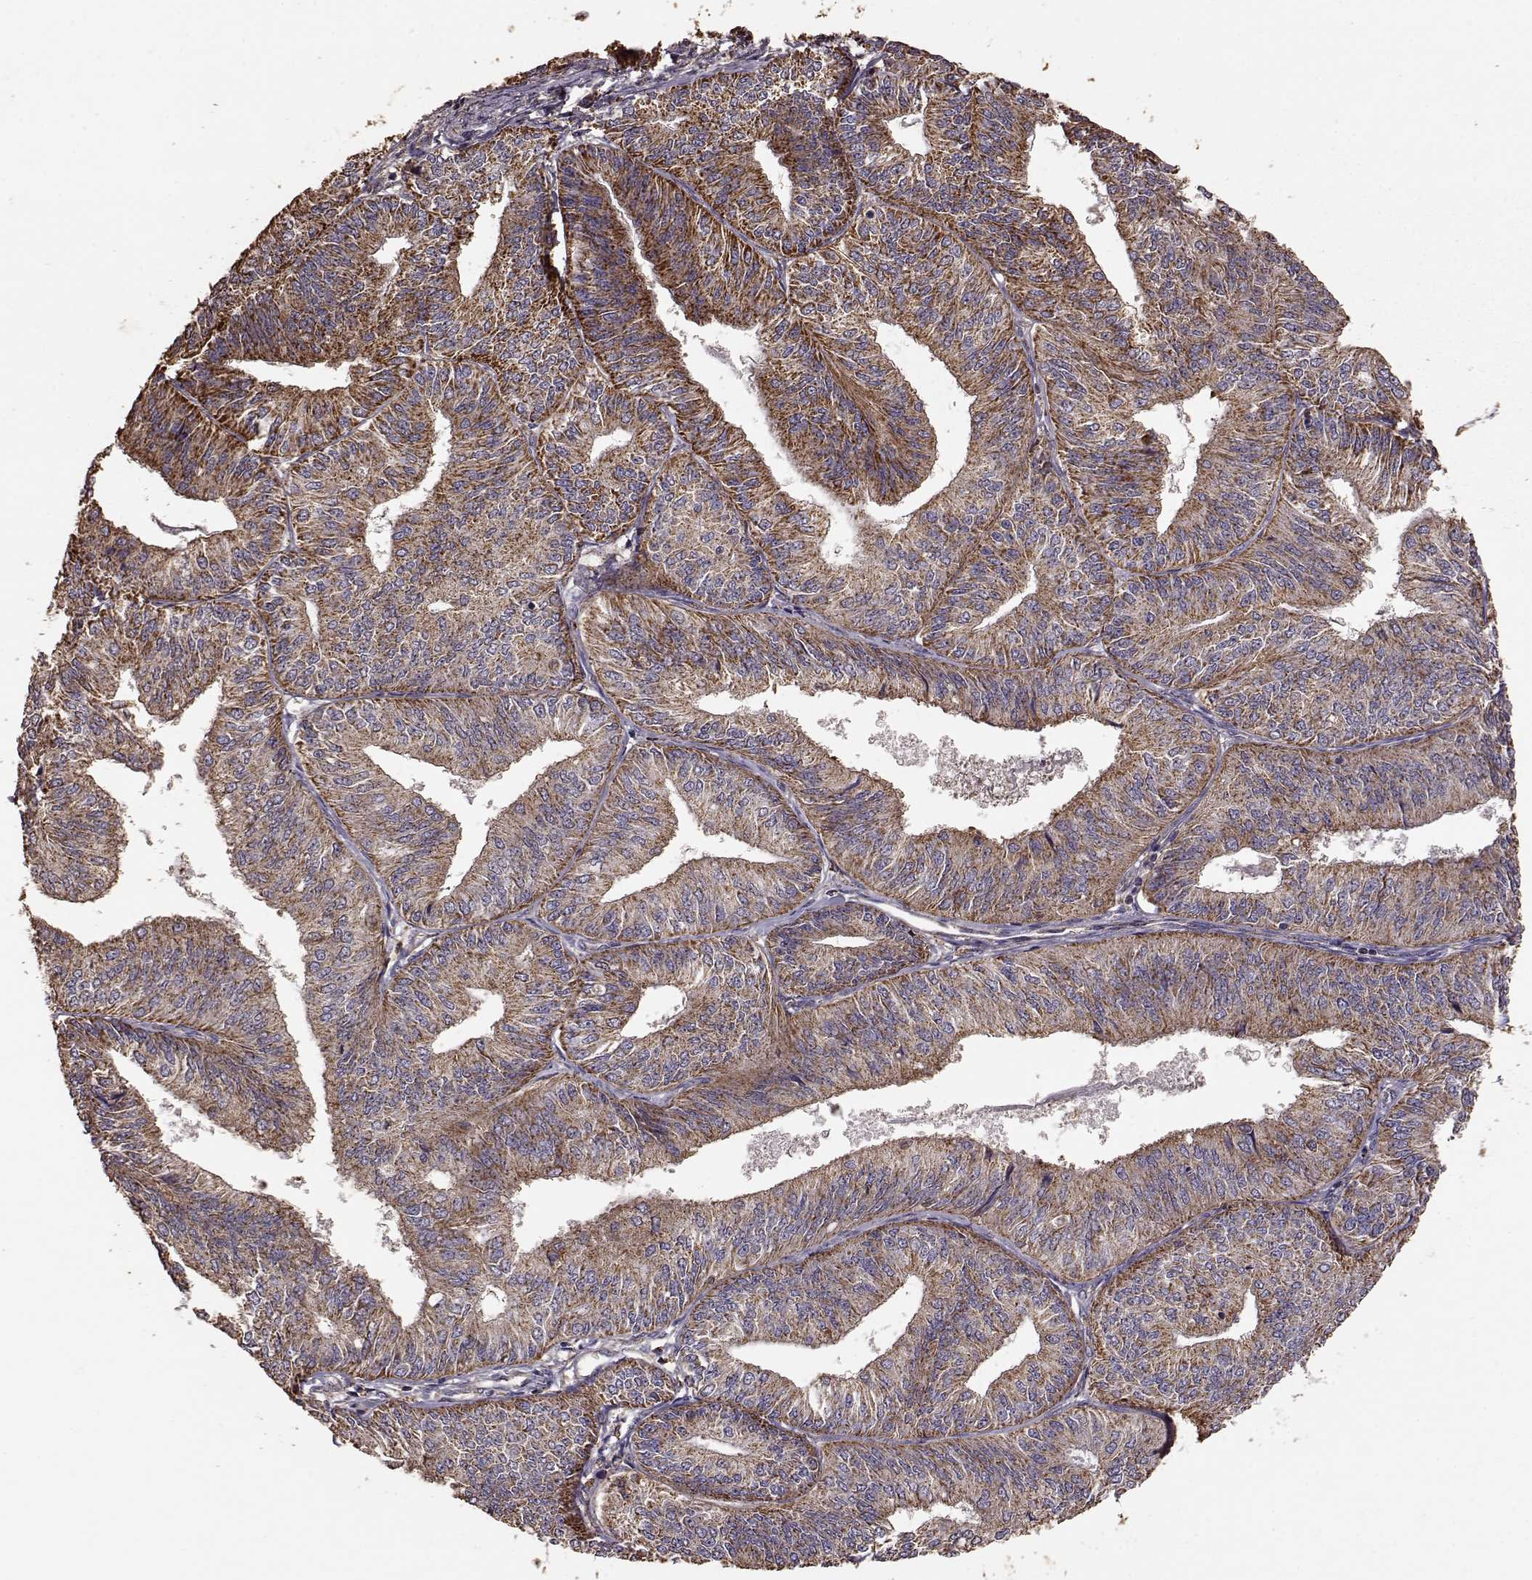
{"staining": {"intensity": "strong", "quantity": "25%-75%", "location": "cytoplasmic/membranous"}, "tissue": "endometrial cancer", "cell_type": "Tumor cells", "image_type": "cancer", "snomed": [{"axis": "morphology", "description": "Adenocarcinoma, NOS"}, {"axis": "topography", "description": "Endometrium"}], "caption": "Tumor cells show high levels of strong cytoplasmic/membranous expression in approximately 25%-75% of cells in endometrial adenocarcinoma.", "gene": "PTGES2", "patient": {"sex": "female", "age": 58}}